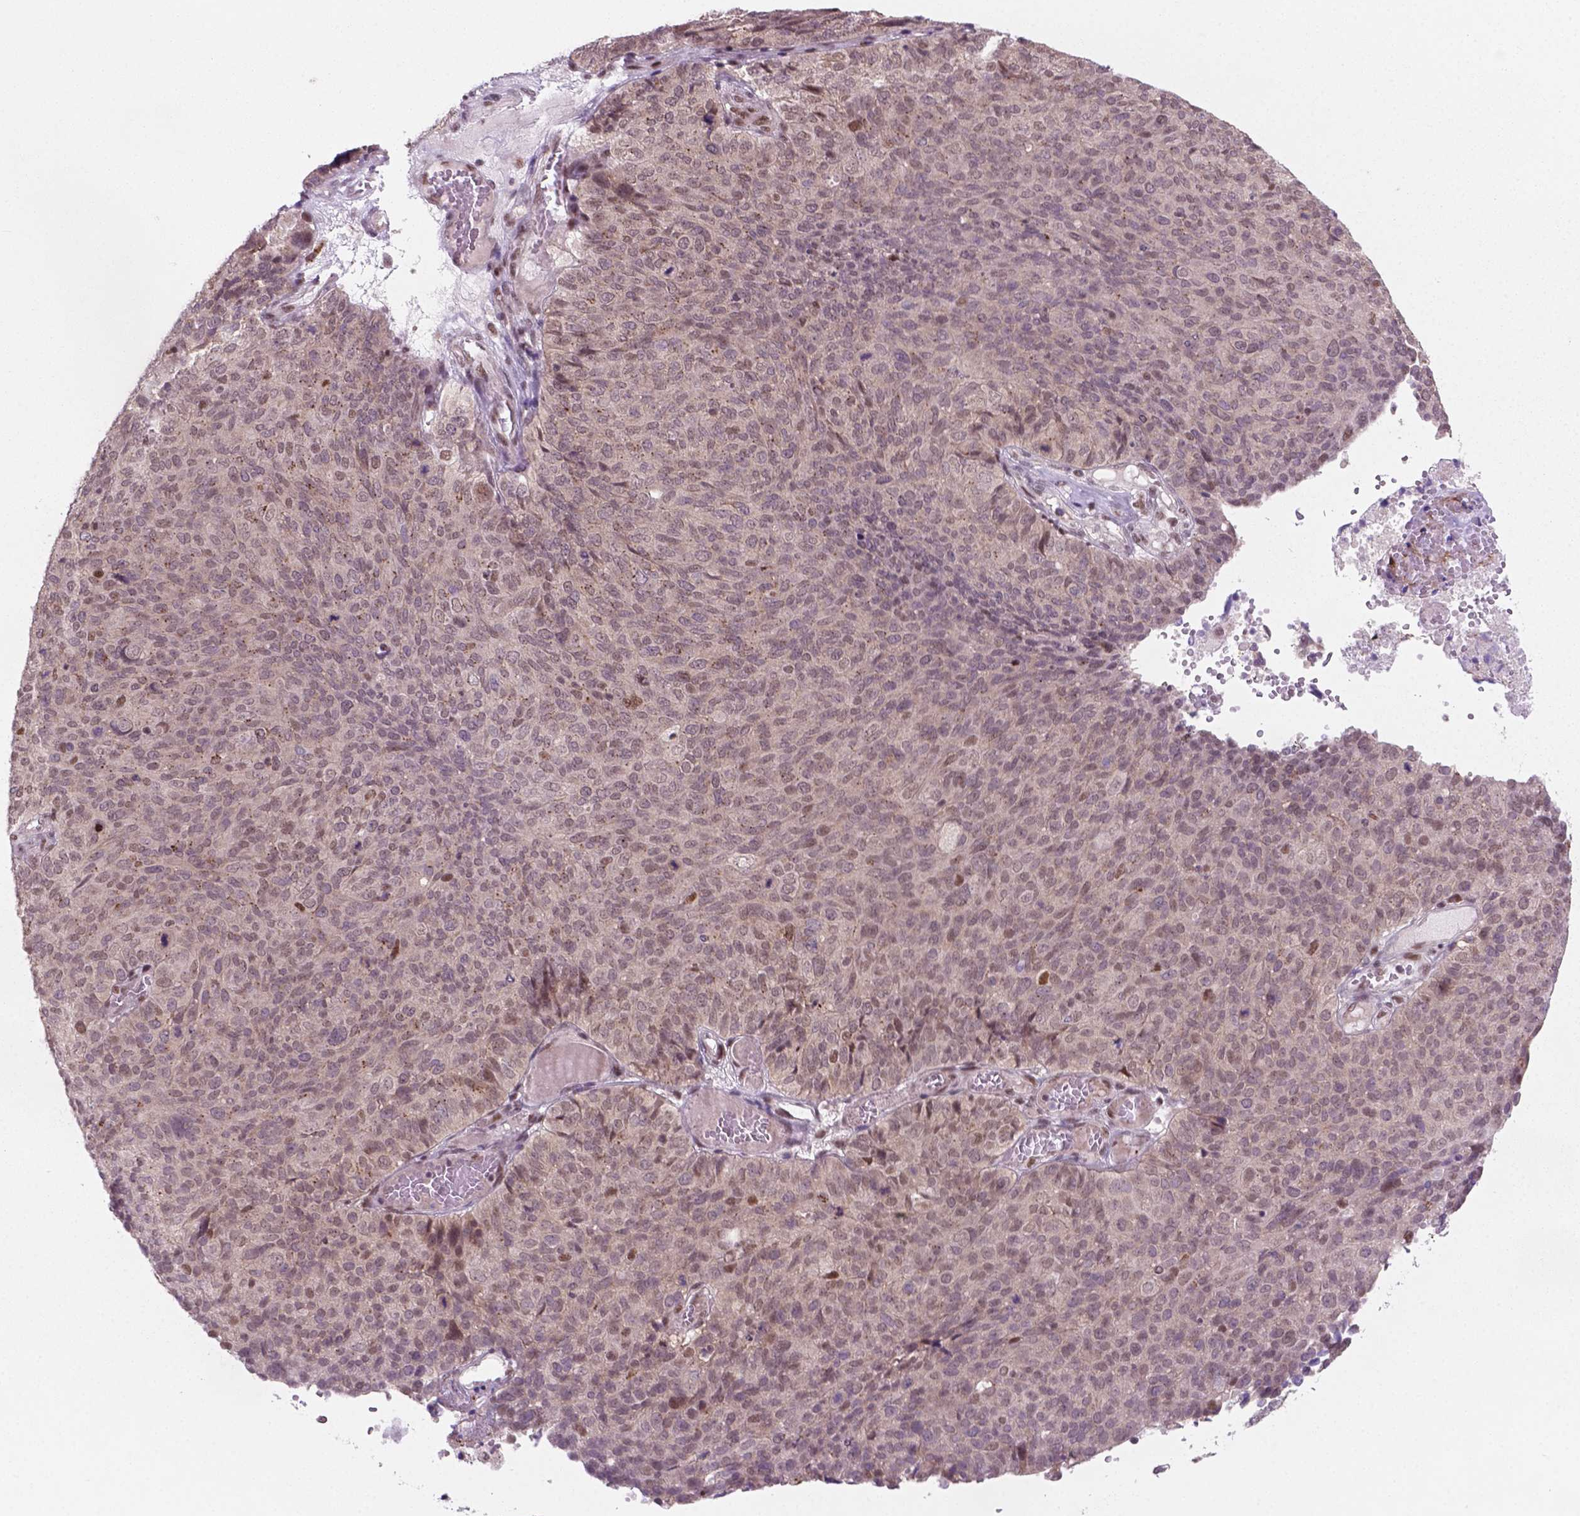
{"staining": {"intensity": "weak", "quantity": "25%-75%", "location": "nuclear"}, "tissue": "ovarian cancer", "cell_type": "Tumor cells", "image_type": "cancer", "snomed": [{"axis": "morphology", "description": "Carcinoma, endometroid"}, {"axis": "topography", "description": "Ovary"}], "caption": "Immunohistochemical staining of endometroid carcinoma (ovarian) shows weak nuclear protein staining in approximately 25%-75% of tumor cells.", "gene": "PHAX", "patient": {"sex": "female", "age": 58}}